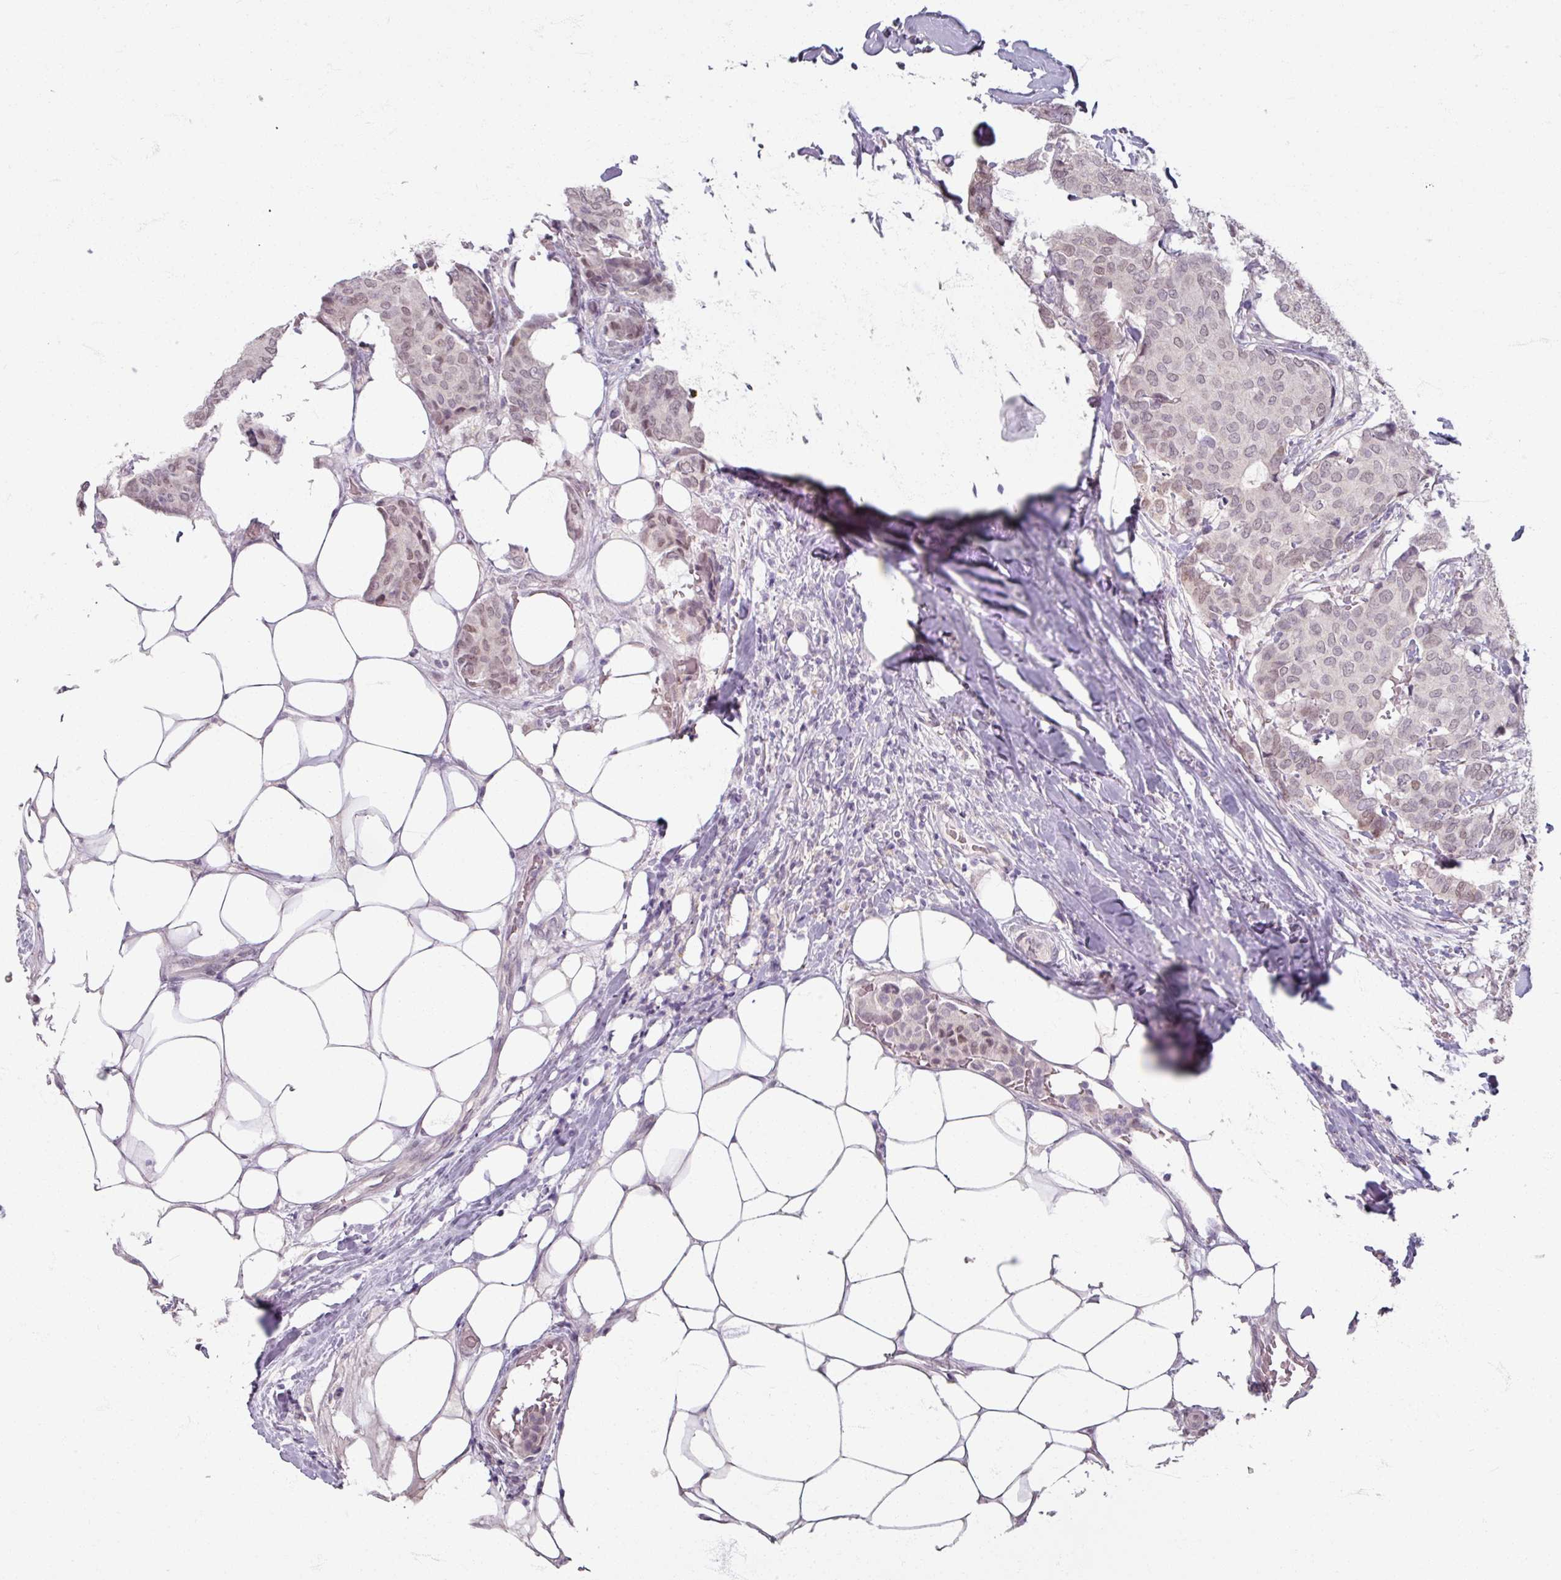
{"staining": {"intensity": "weak", "quantity": "<25%", "location": "nuclear"}, "tissue": "breast cancer", "cell_type": "Tumor cells", "image_type": "cancer", "snomed": [{"axis": "morphology", "description": "Duct carcinoma"}, {"axis": "topography", "description": "Breast"}], "caption": "Breast cancer was stained to show a protein in brown. There is no significant expression in tumor cells.", "gene": "SOX11", "patient": {"sex": "female", "age": 75}}